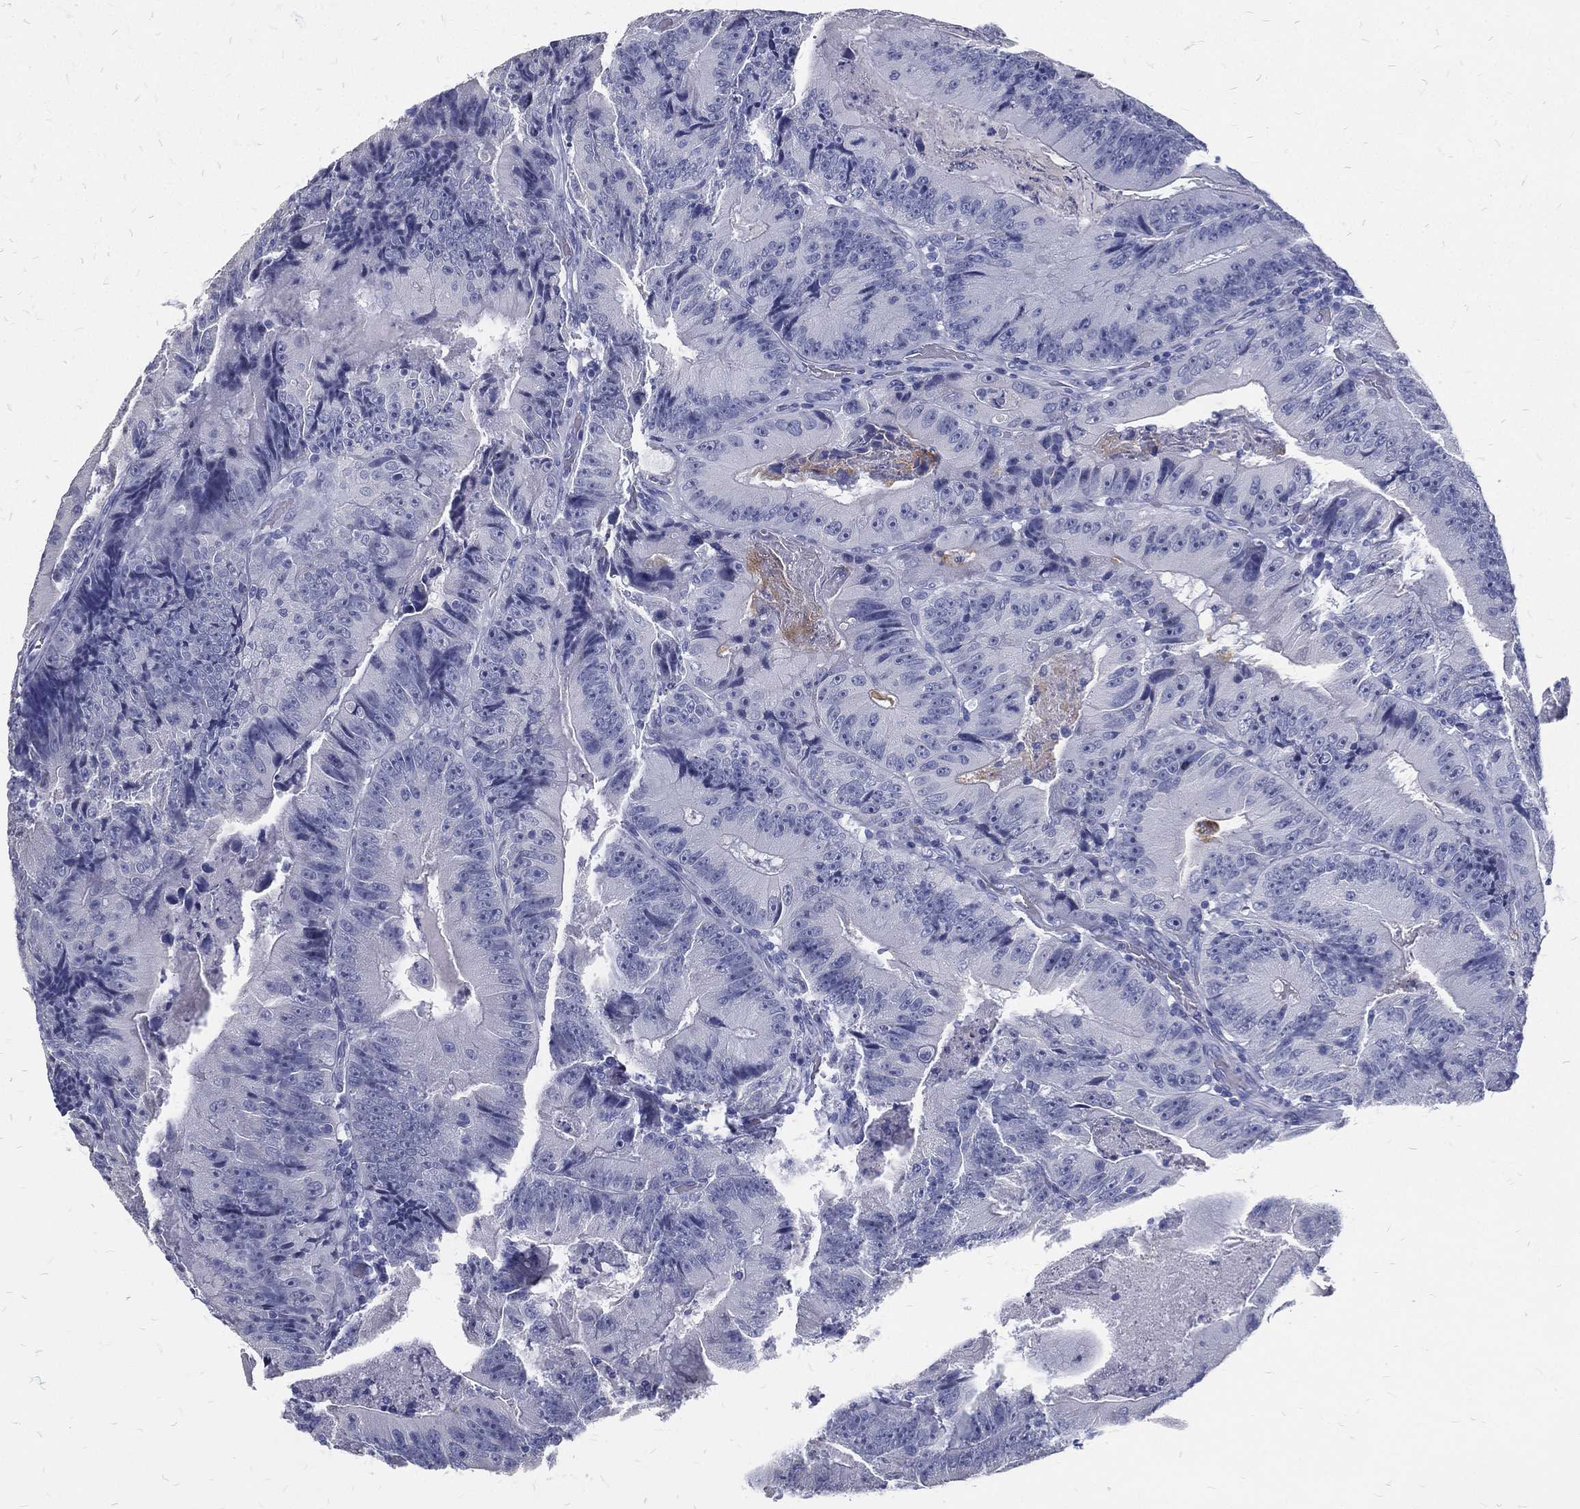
{"staining": {"intensity": "negative", "quantity": "none", "location": "none"}, "tissue": "colorectal cancer", "cell_type": "Tumor cells", "image_type": "cancer", "snomed": [{"axis": "morphology", "description": "Adenocarcinoma, NOS"}, {"axis": "topography", "description": "Colon"}], "caption": "Tumor cells are negative for brown protein staining in colorectal cancer (adenocarcinoma). (Stains: DAB (3,3'-diaminobenzidine) IHC with hematoxylin counter stain, Microscopy: brightfield microscopy at high magnification).", "gene": "RSPH4A", "patient": {"sex": "female", "age": 86}}